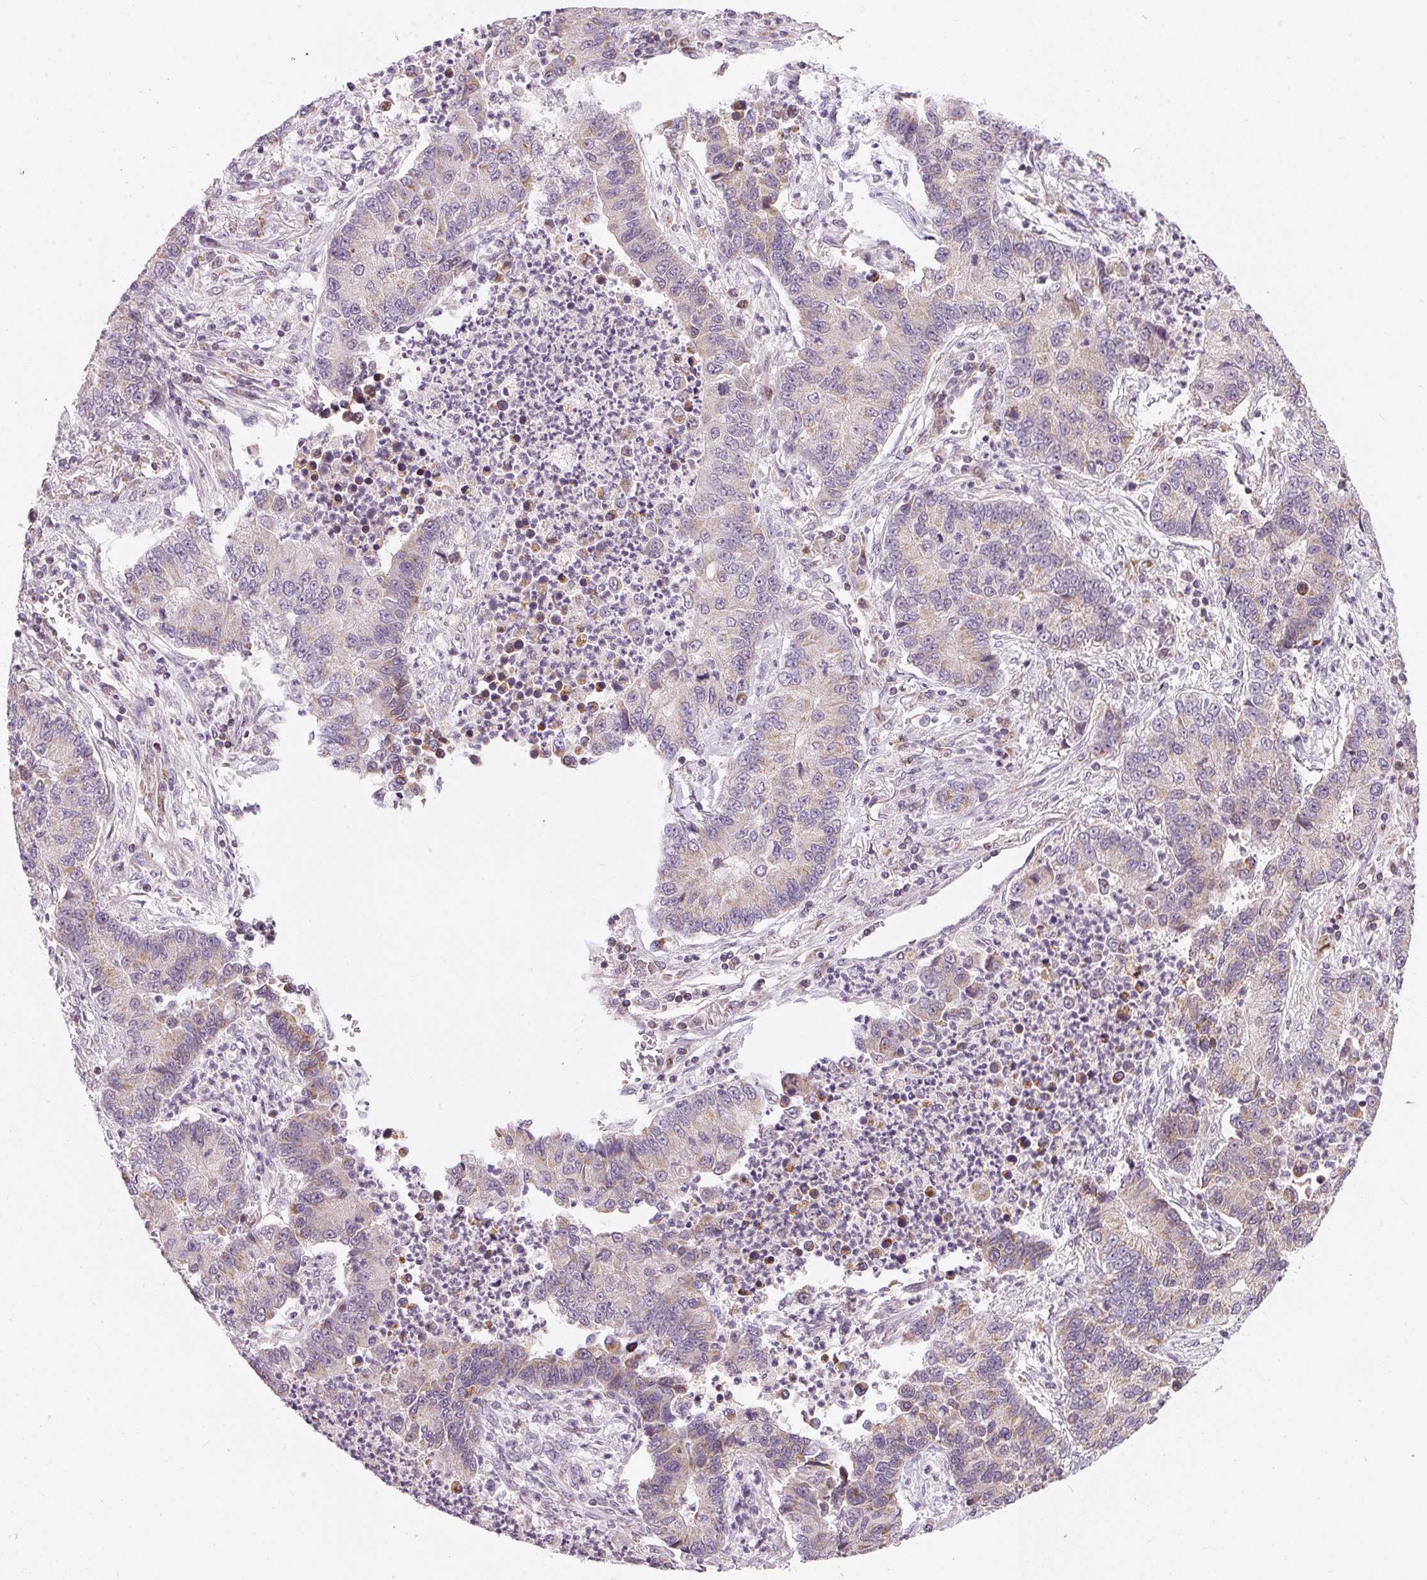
{"staining": {"intensity": "weak", "quantity": "<25%", "location": "cytoplasmic/membranous"}, "tissue": "lung cancer", "cell_type": "Tumor cells", "image_type": "cancer", "snomed": [{"axis": "morphology", "description": "Adenocarcinoma, NOS"}, {"axis": "topography", "description": "Lung"}], "caption": "An image of lung cancer stained for a protein shows no brown staining in tumor cells.", "gene": "COQ7", "patient": {"sex": "female", "age": 57}}